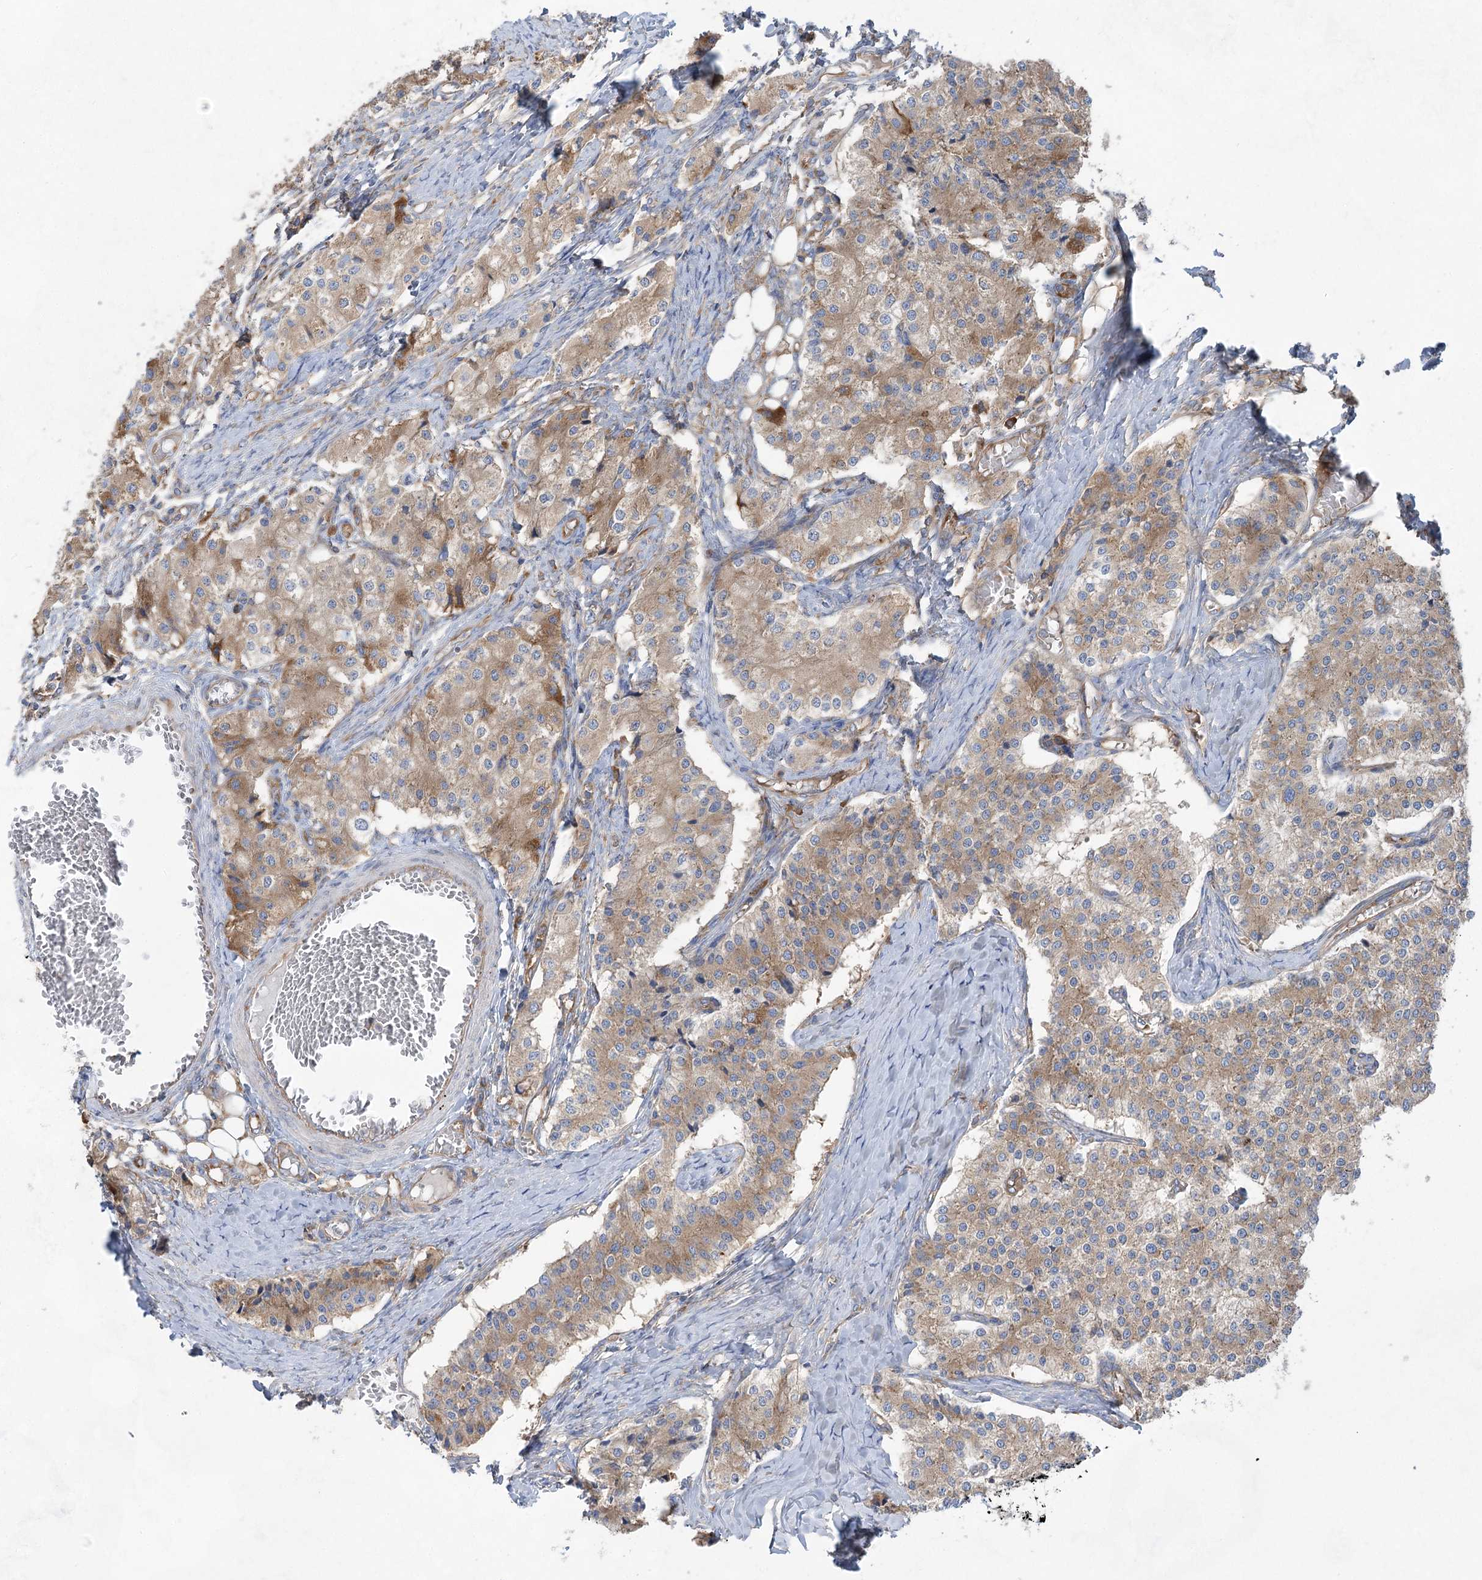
{"staining": {"intensity": "moderate", "quantity": "<25%", "location": "cytoplasmic/membranous"}, "tissue": "carcinoid", "cell_type": "Tumor cells", "image_type": "cancer", "snomed": [{"axis": "morphology", "description": "Carcinoid, malignant, NOS"}, {"axis": "topography", "description": "Colon"}], "caption": "This image reveals IHC staining of carcinoid, with low moderate cytoplasmic/membranous positivity in about <25% of tumor cells.", "gene": "EIF3A", "patient": {"sex": "female", "age": 52}}